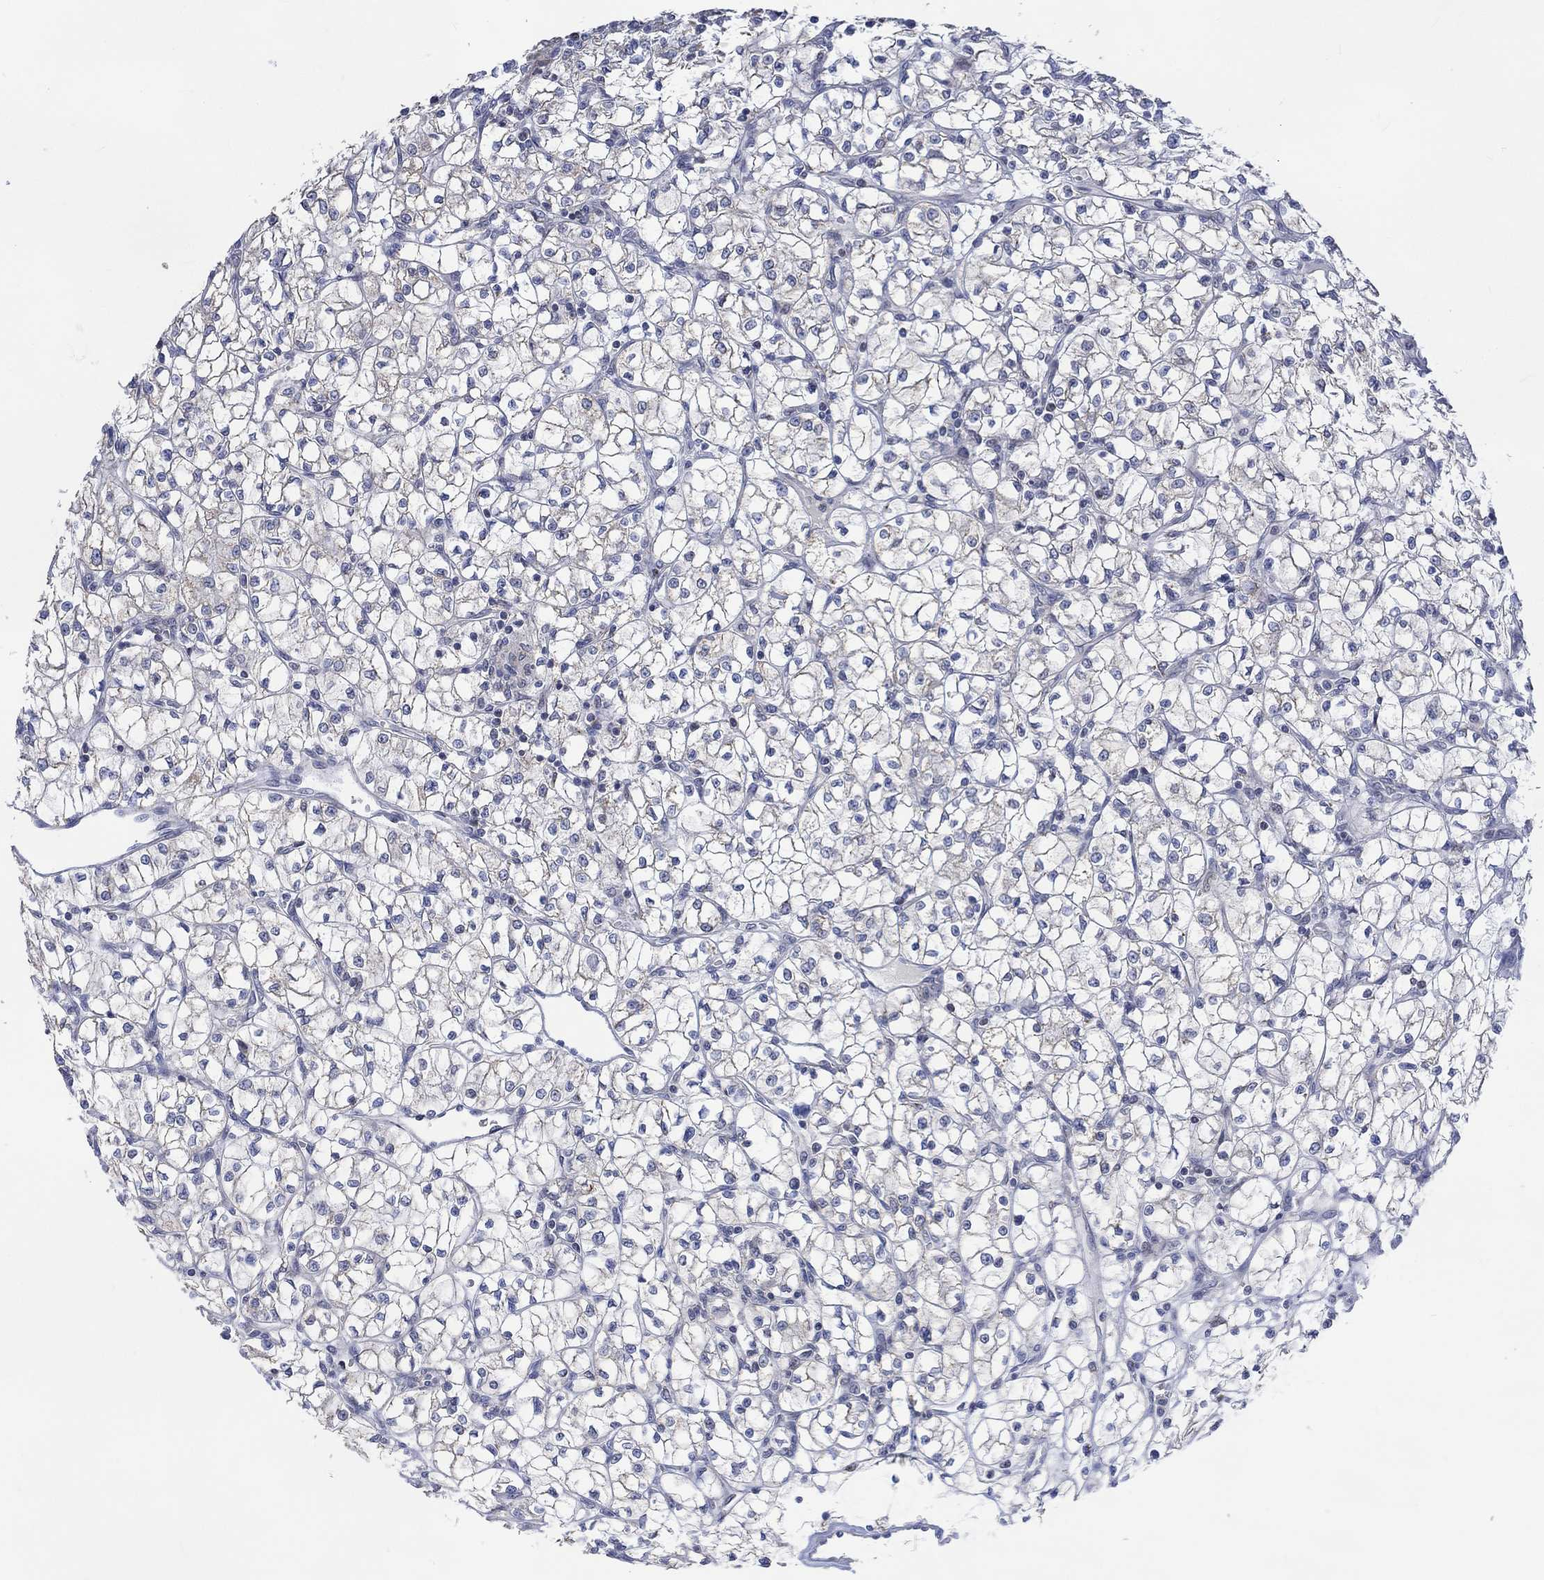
{"staining": {"intensity": "negative", "quantity": "none", "location": "none"}, "tissue": "renal cancer", "cell_type": "Tumor cells", "image_type": "cancer", "snomed": [{"axis": "morphology", "description": "Adenocarcinoma, NOS"}, {"axis": "topography", "description": "Kidney"}], "caption": "This is a histopathology image of immunohistochemistry staining of renal cancer, which shows no staining in tumor cells. The staining is performed using DAB (3,3'-diaminobenzidine) brown chromogen with nuclei counter-stained in using hematoxylin.", "gene": "SLC48A1", "patient": {"sex": "female", "age": 64}}